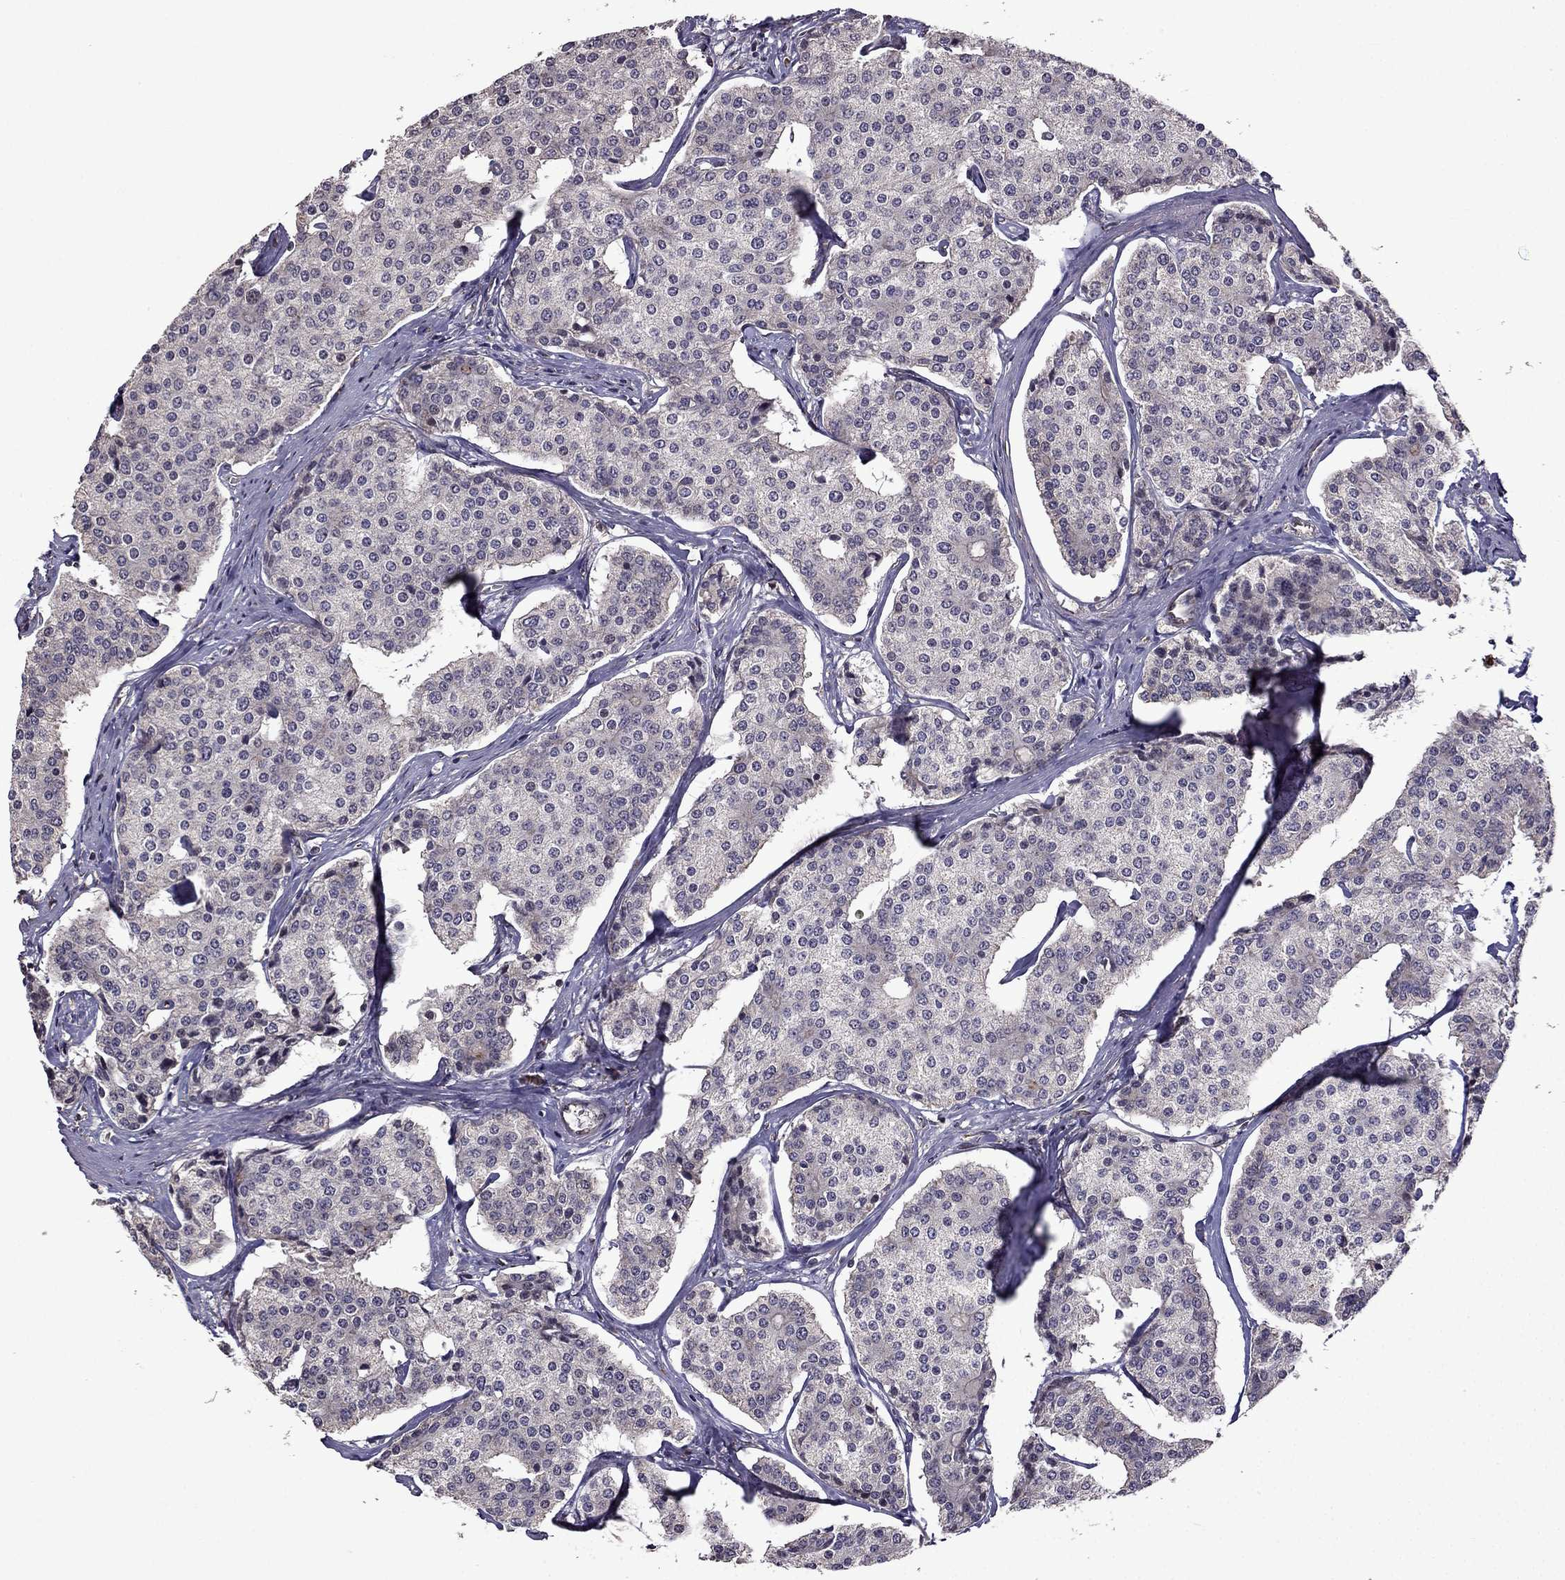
{"staining": {"intensity": "negative", "quantity": "none", "location": "none"}, "tissue": "carcinoid", "cell_type": "Tumor cells", "image_type": "cancer", "snomed": [{"axis": "morphology", "description": "Carcinoid, malignant, NOS"}, {"axis": "topography", "description": "Small intestine"}], "caption": "Tumor cells show no significant protein positivity in malignant carcinoid.", "gene": "IKBIP", "patient": {"sex": "female", "age": 65}}